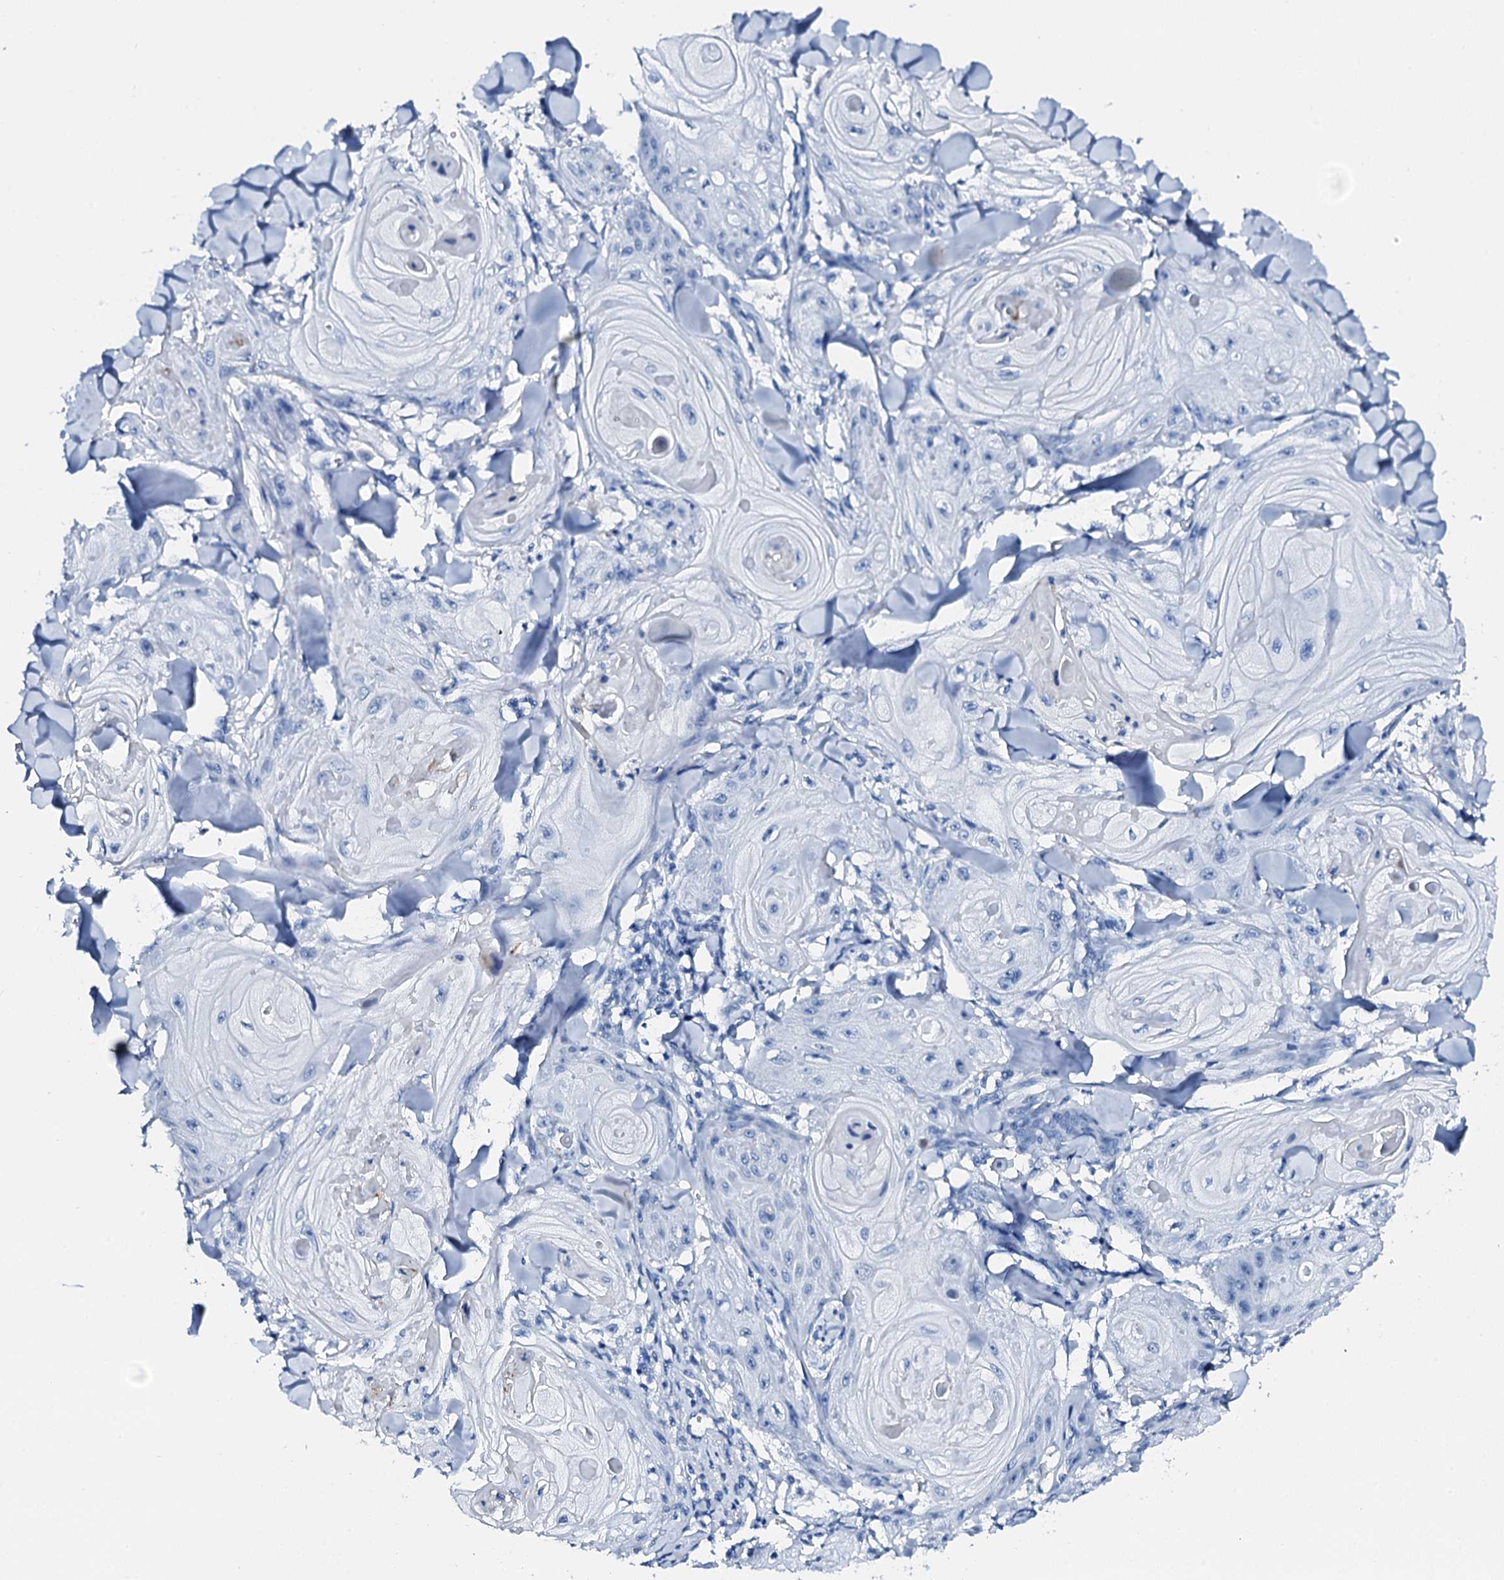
{"staining": {"intensity": "negative", "quantity": "none", "location": "none"}, "tissue": "skin cancer", "cell_type": "Tumor cells", "image_type": "cancer", "snomed": [{"axis": "morphology", "description": "Squamous cell carcinoma, NOS"}, {"axis": "topography", "description": "Skin"}], "caption": "The photomicrograph demonstrates no significant positivity in tumor cells of skin cancer.", "gene": "PTH", "patient": {"sex": "male", "age": 74}}